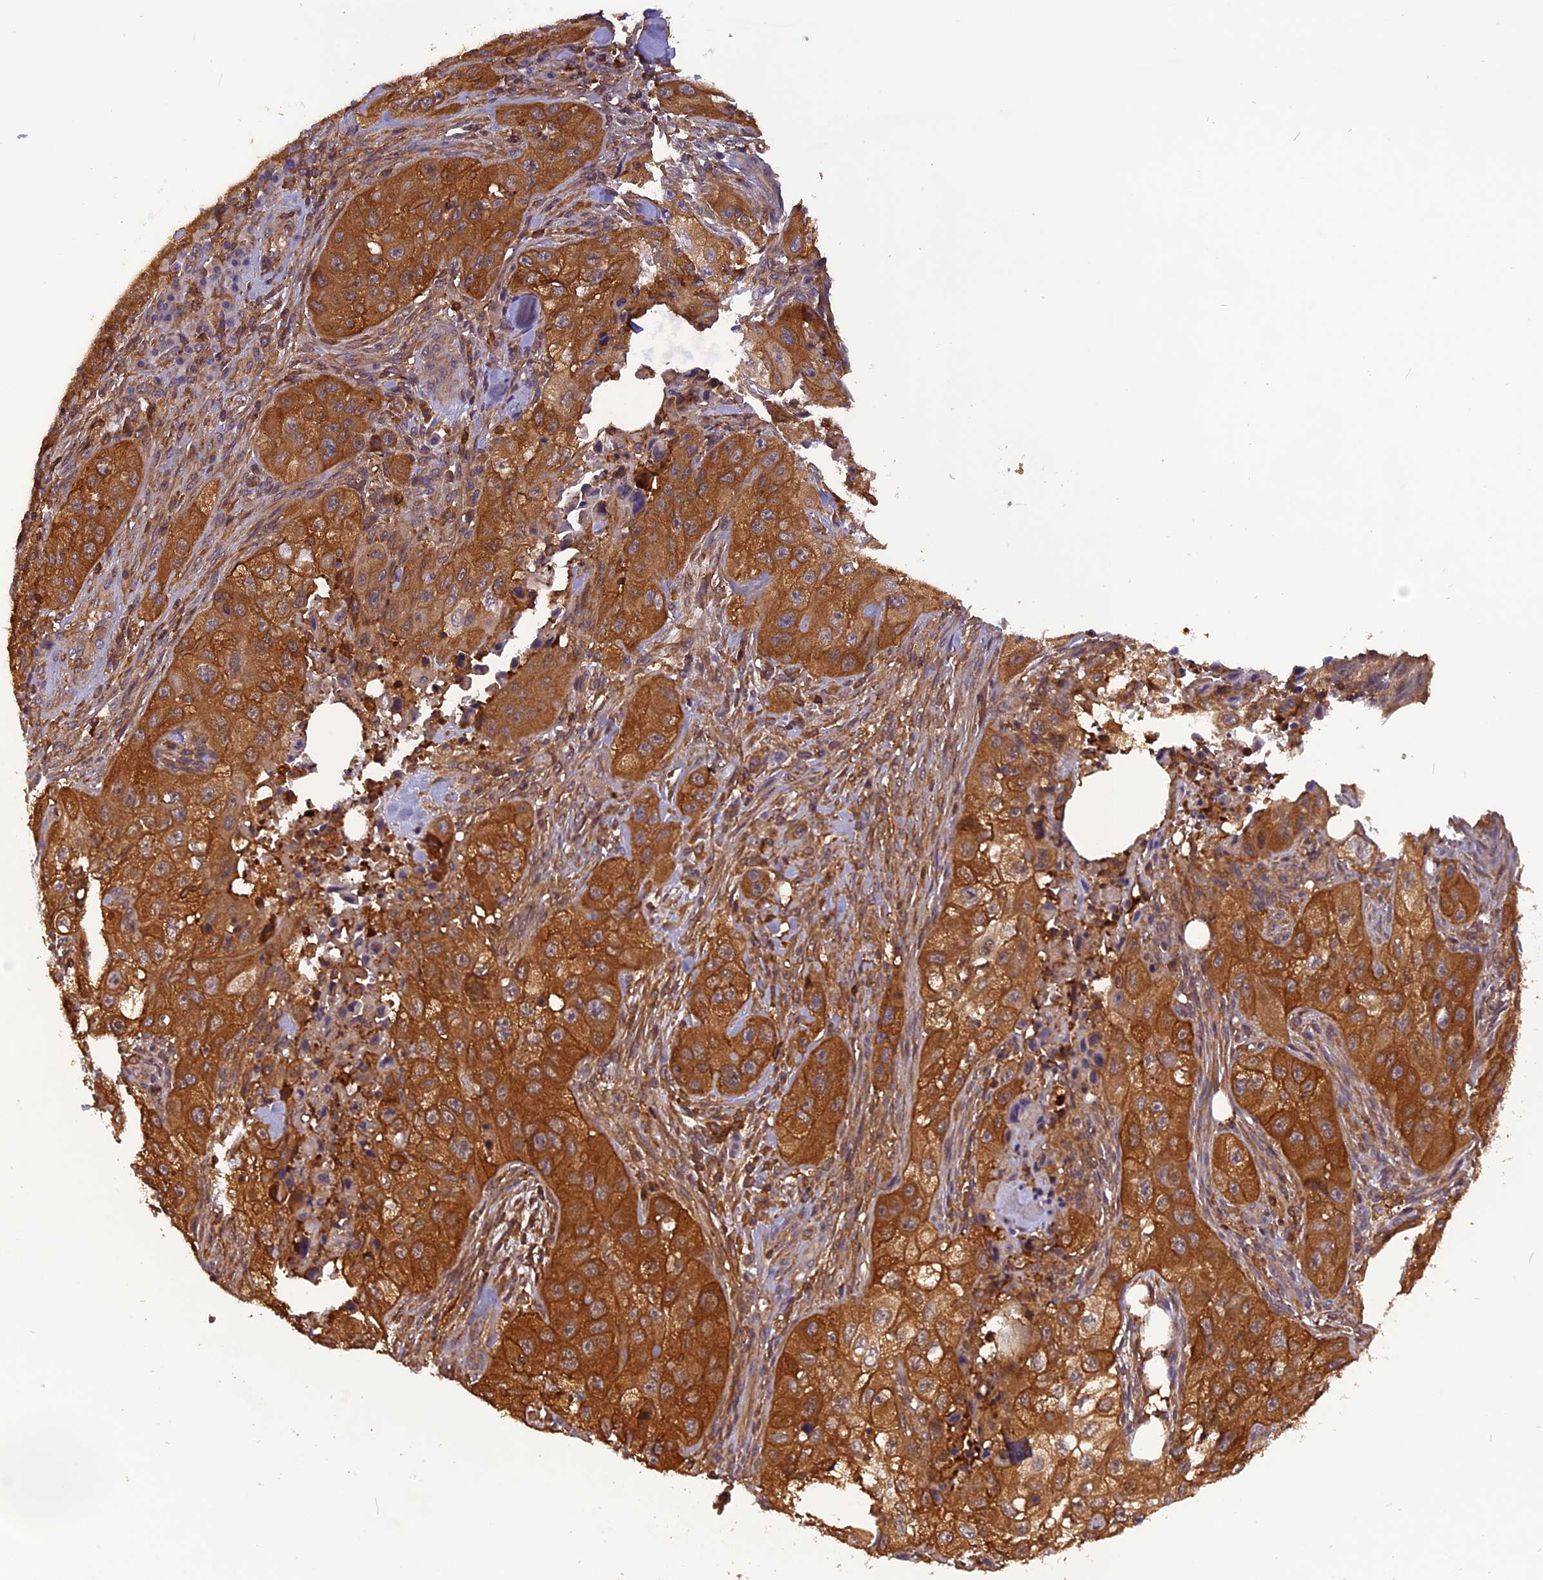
{"staining": {"intensity": "strong", "quantity": ">75%", "location": "cytoplasmic/membranous"}, "tissue": "skin cancer", "cell_type": "Tumor cells", "image_type": "cancer", "snomed": [{"axis": "morphology", "description": "Squamous cell carcinoma, NOS"}, {"axis": "topography", "description": "Skin"}, {"axis": "topography", "description": "Subcutis"}], "caption": "DAB immunohistochemical staining of skin cancer shows strong cytoplasmic/membranous protein expression in approximately >75% of tumor cells.", "gene": "STOML1", "patient": {"sex": "male", "age": 73}}